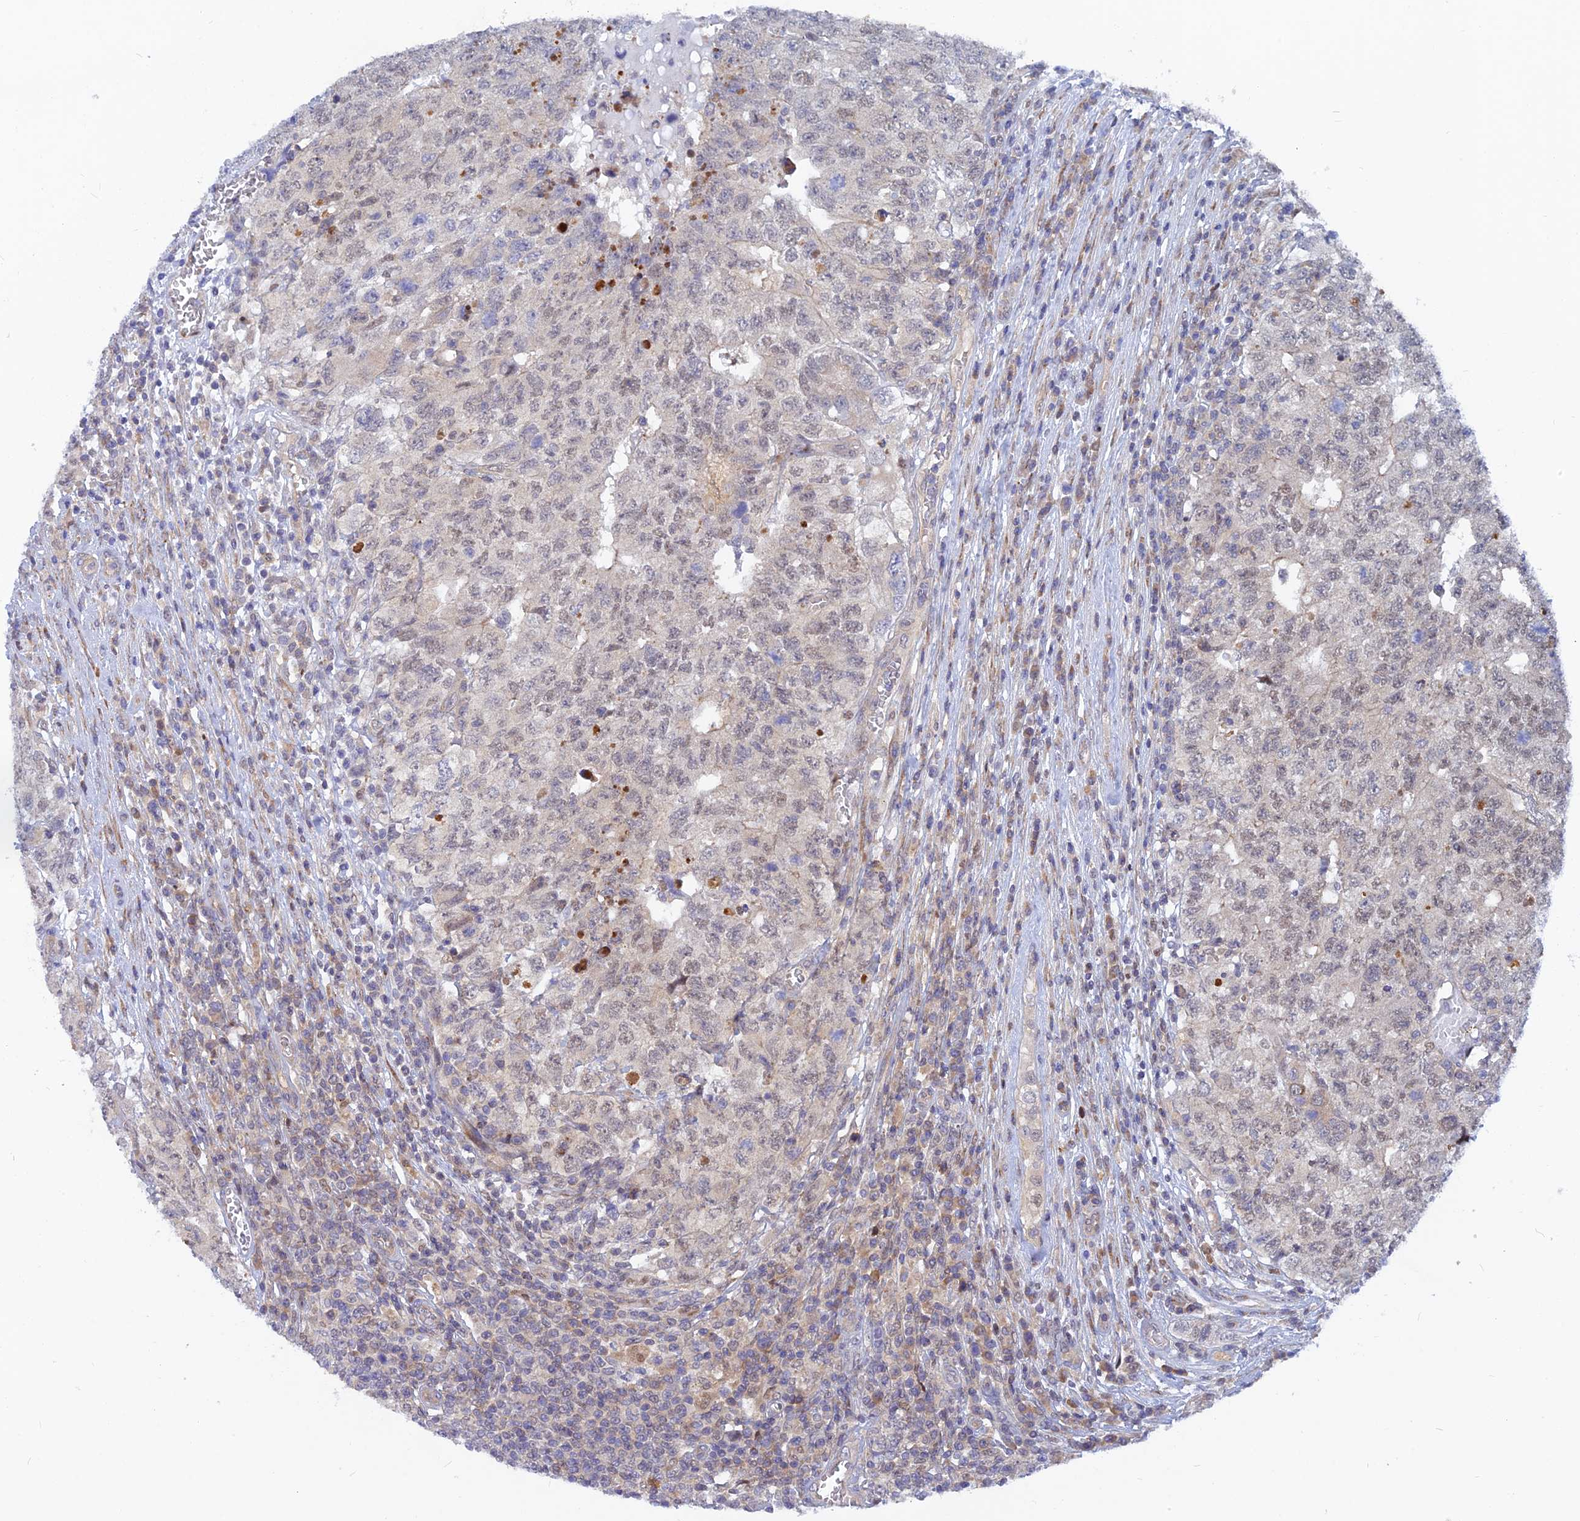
{"staining": {"intensity": "weak", "quantity": "<25%", "location": "nuclear"}, "tissue": "testis cancer", "cell_type": "Tumor cells", "image_type": "cancer", "snomed": [{"axis": "morphology", "description": "Carcinoma, Embryonal, NOS"}, {"axis": "topography", "description": "Testis"}], "caption": "A high-resolution image shows immunohistochemistry (IHC) staining of testis embryonal carcinoma, which demonstrates no significant positivity in tumor cells.", "gene": "DNAJC16", "patient": {"sex": "male", "age": 34}}